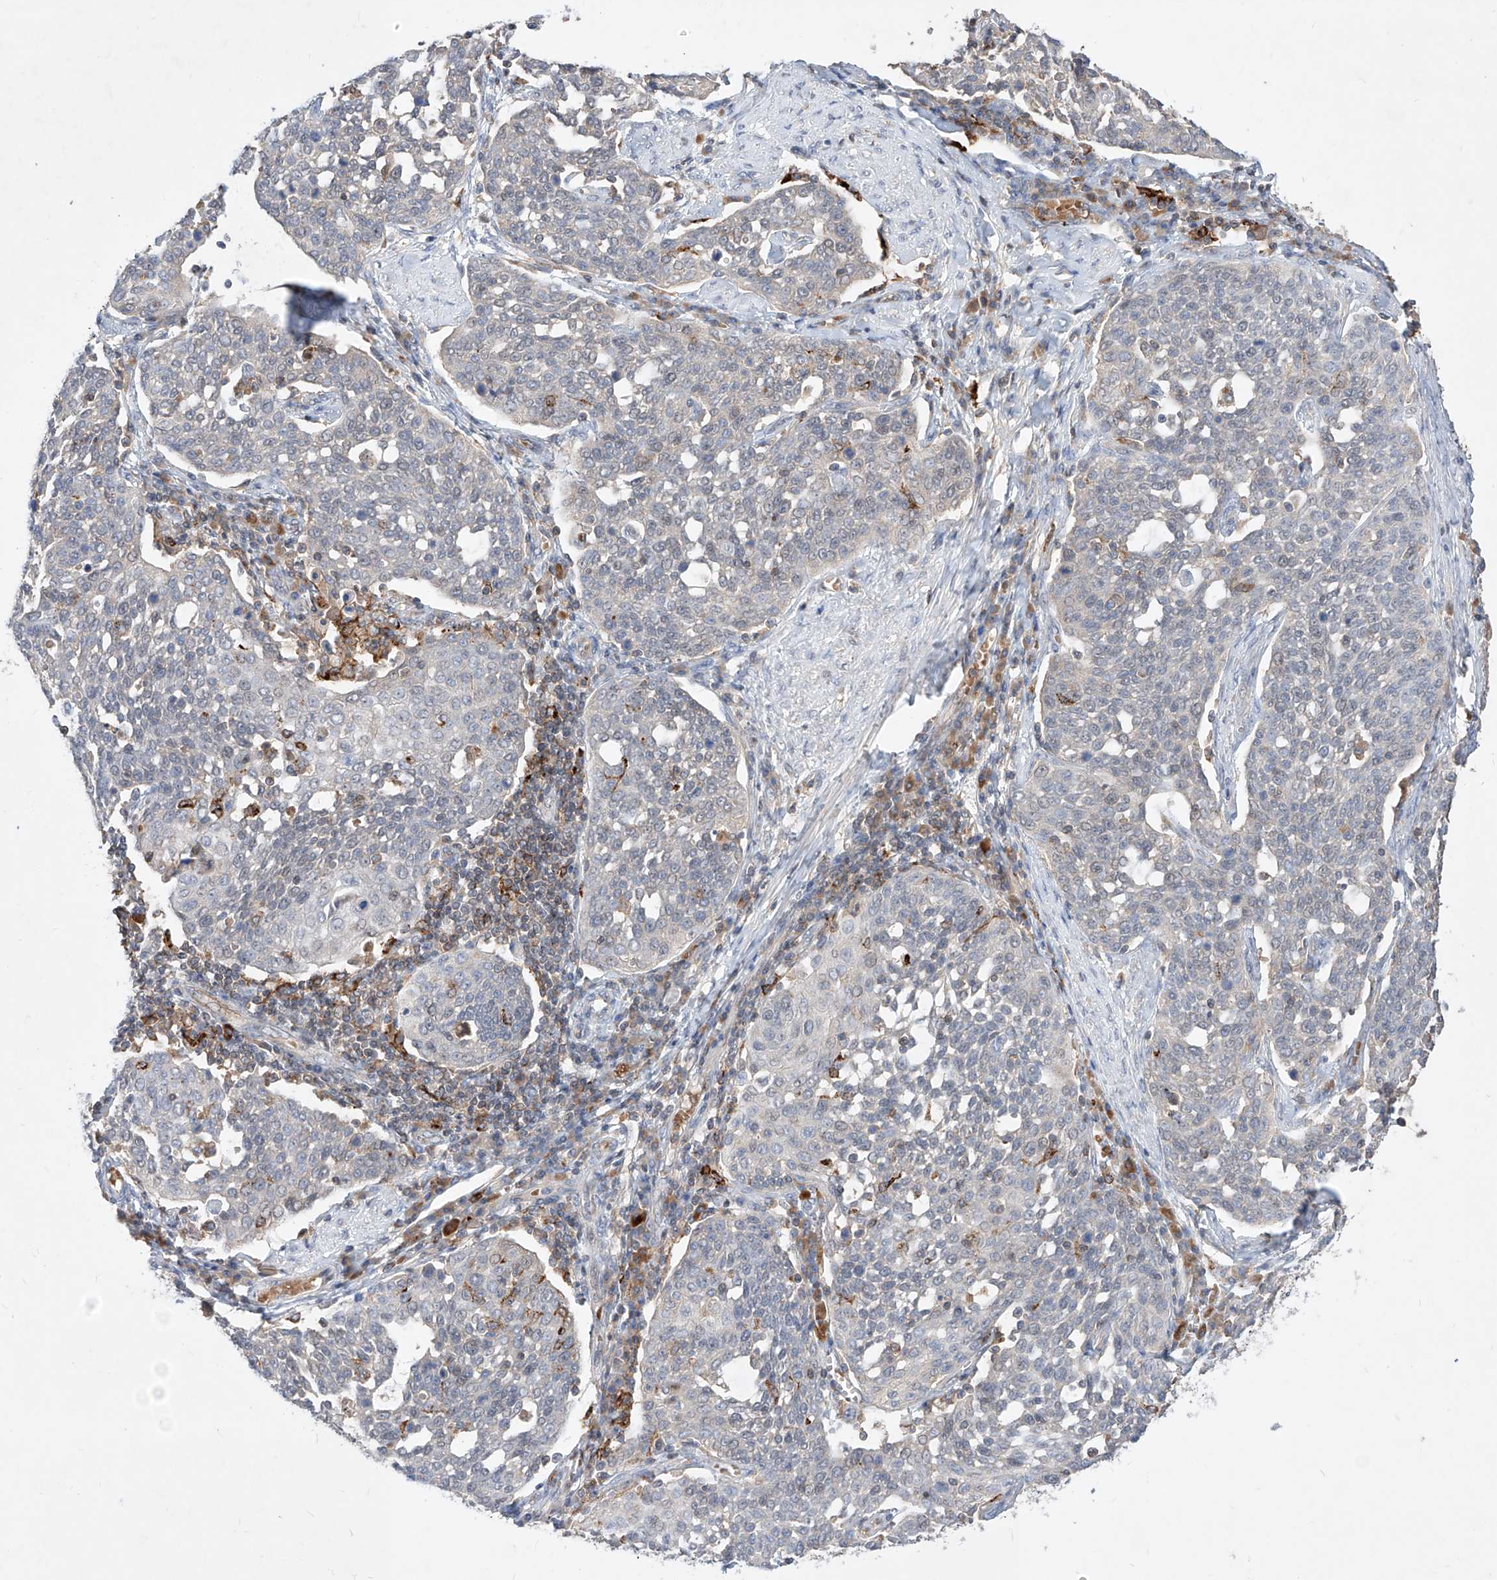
{"staining": {"intensity": "negative", "quantity": "none", "location": "none"}, "tissue": "cervical cancer", "cell_type": "Tumor cells", "image_type": "cancer", "snomed": [{"axis": "morphology", "description": "Squamous cell carcinoma, NOS"}, {"axis": "topography", "description": "Cervix"}], "caption": "Human cervical cancer stained for a protein using immunohistochemistry displays no expression in tumor cells.", "gene": "TSNAX", "patient": {"sex": "female", "age": 34}}